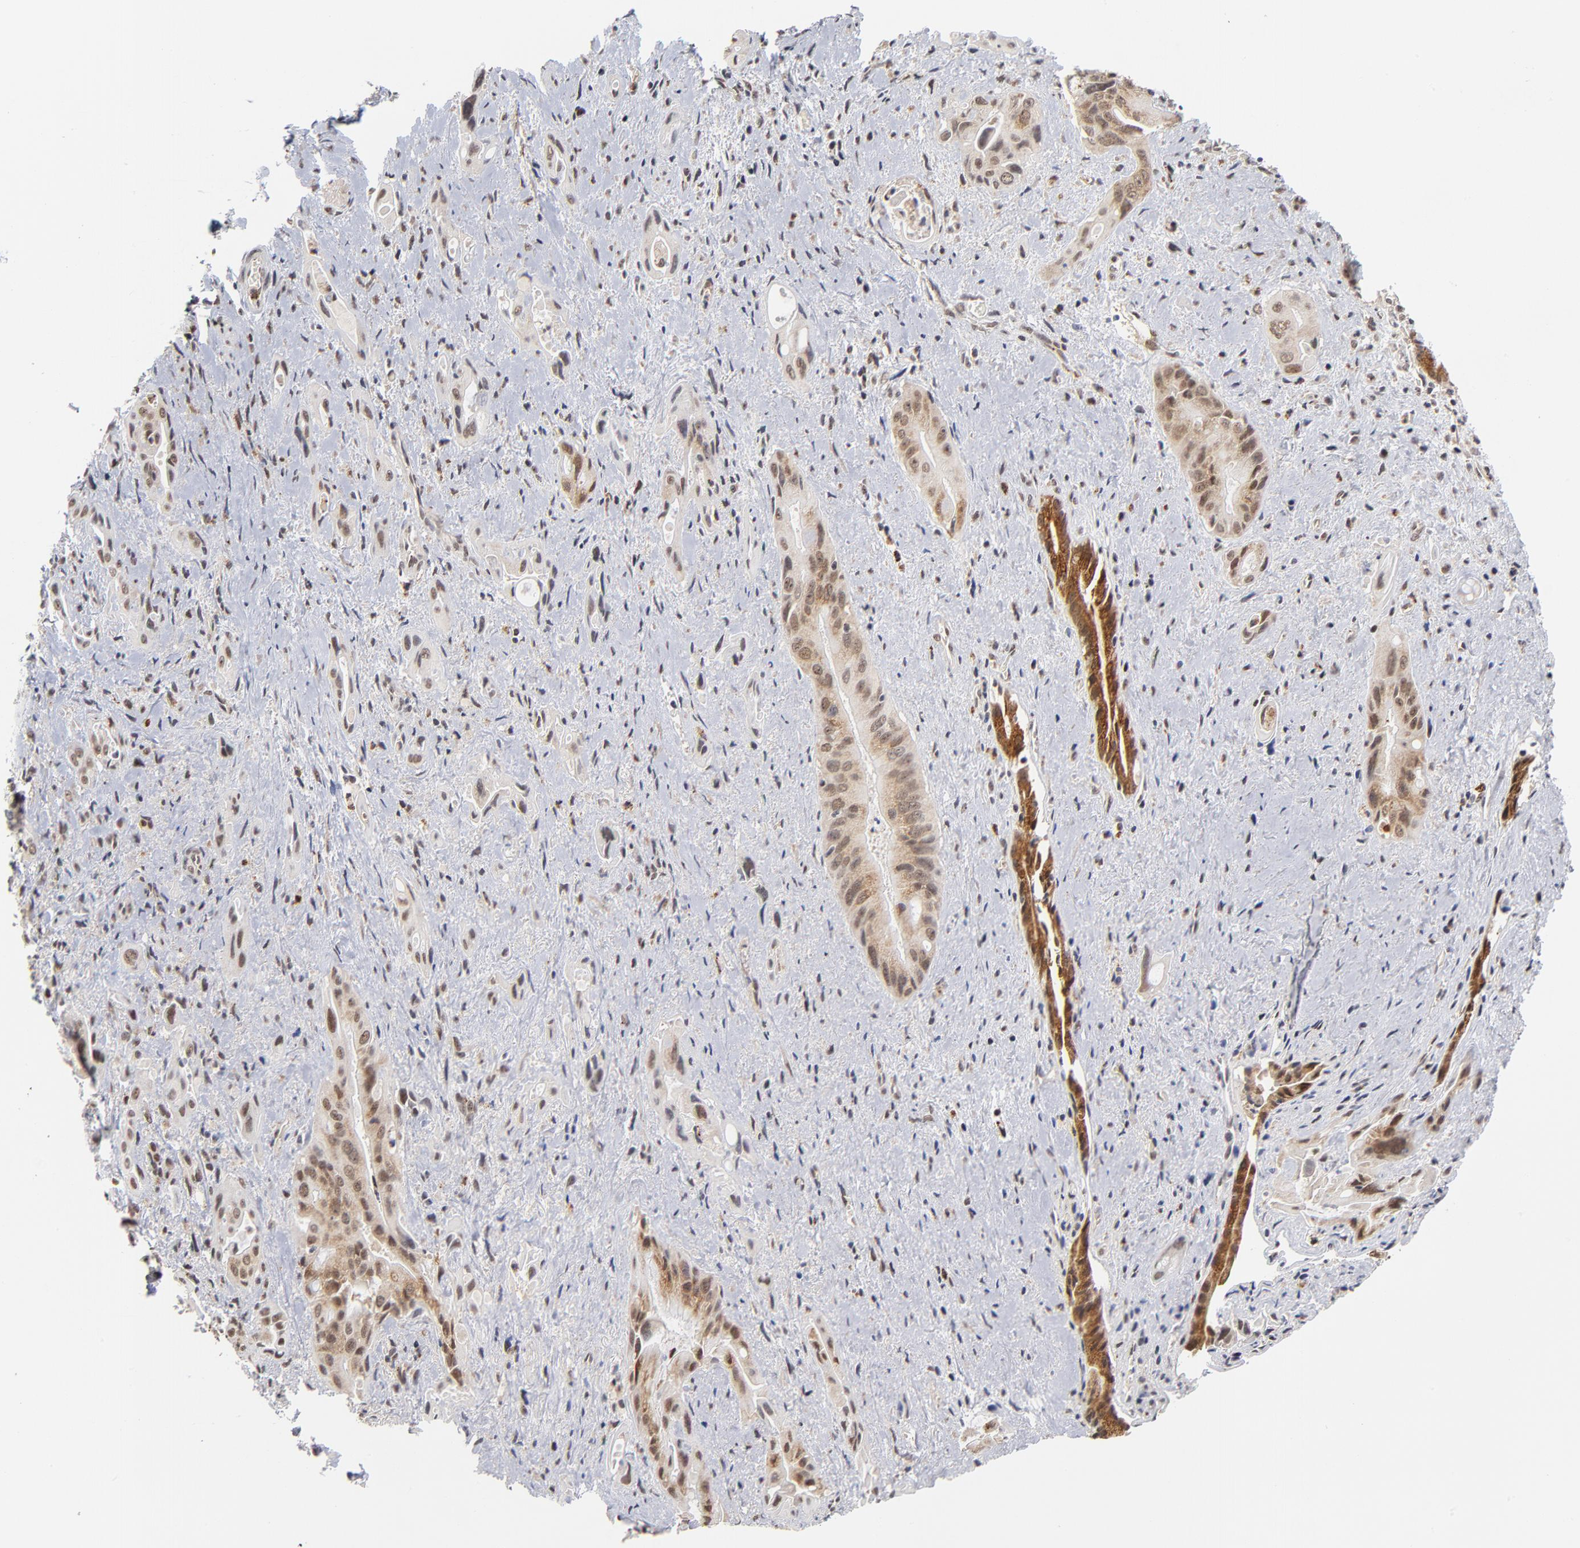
{"staining": {"intensity": "weak", "quantity": ">75%", "location": "cytoplasmic/membranous,nuclear"}, "tissue": "pancreatic cancer", "cell_type": "Tumor cells", "image_type": "cancer", "snomed": [{"axis": "morphology", "description": "Adenocarcinoma, NOS"}, {"axis": "topography", "description": "Pancreas"}], "caption": "A histopathology image of human pancreatic cancer (adenocarcinoma) stained for a protein displays weak cytoplasmic/membranous and nuclear brown staining in tumor cells. The protein is stained brown, and the nuclei are stained in blue (DAB (3,3'-diaminobenzidine) IHC with brightfield microscopy, high magnification).", "gene": "ZNF419", "patient": {"sex": "male", "age": 77}}